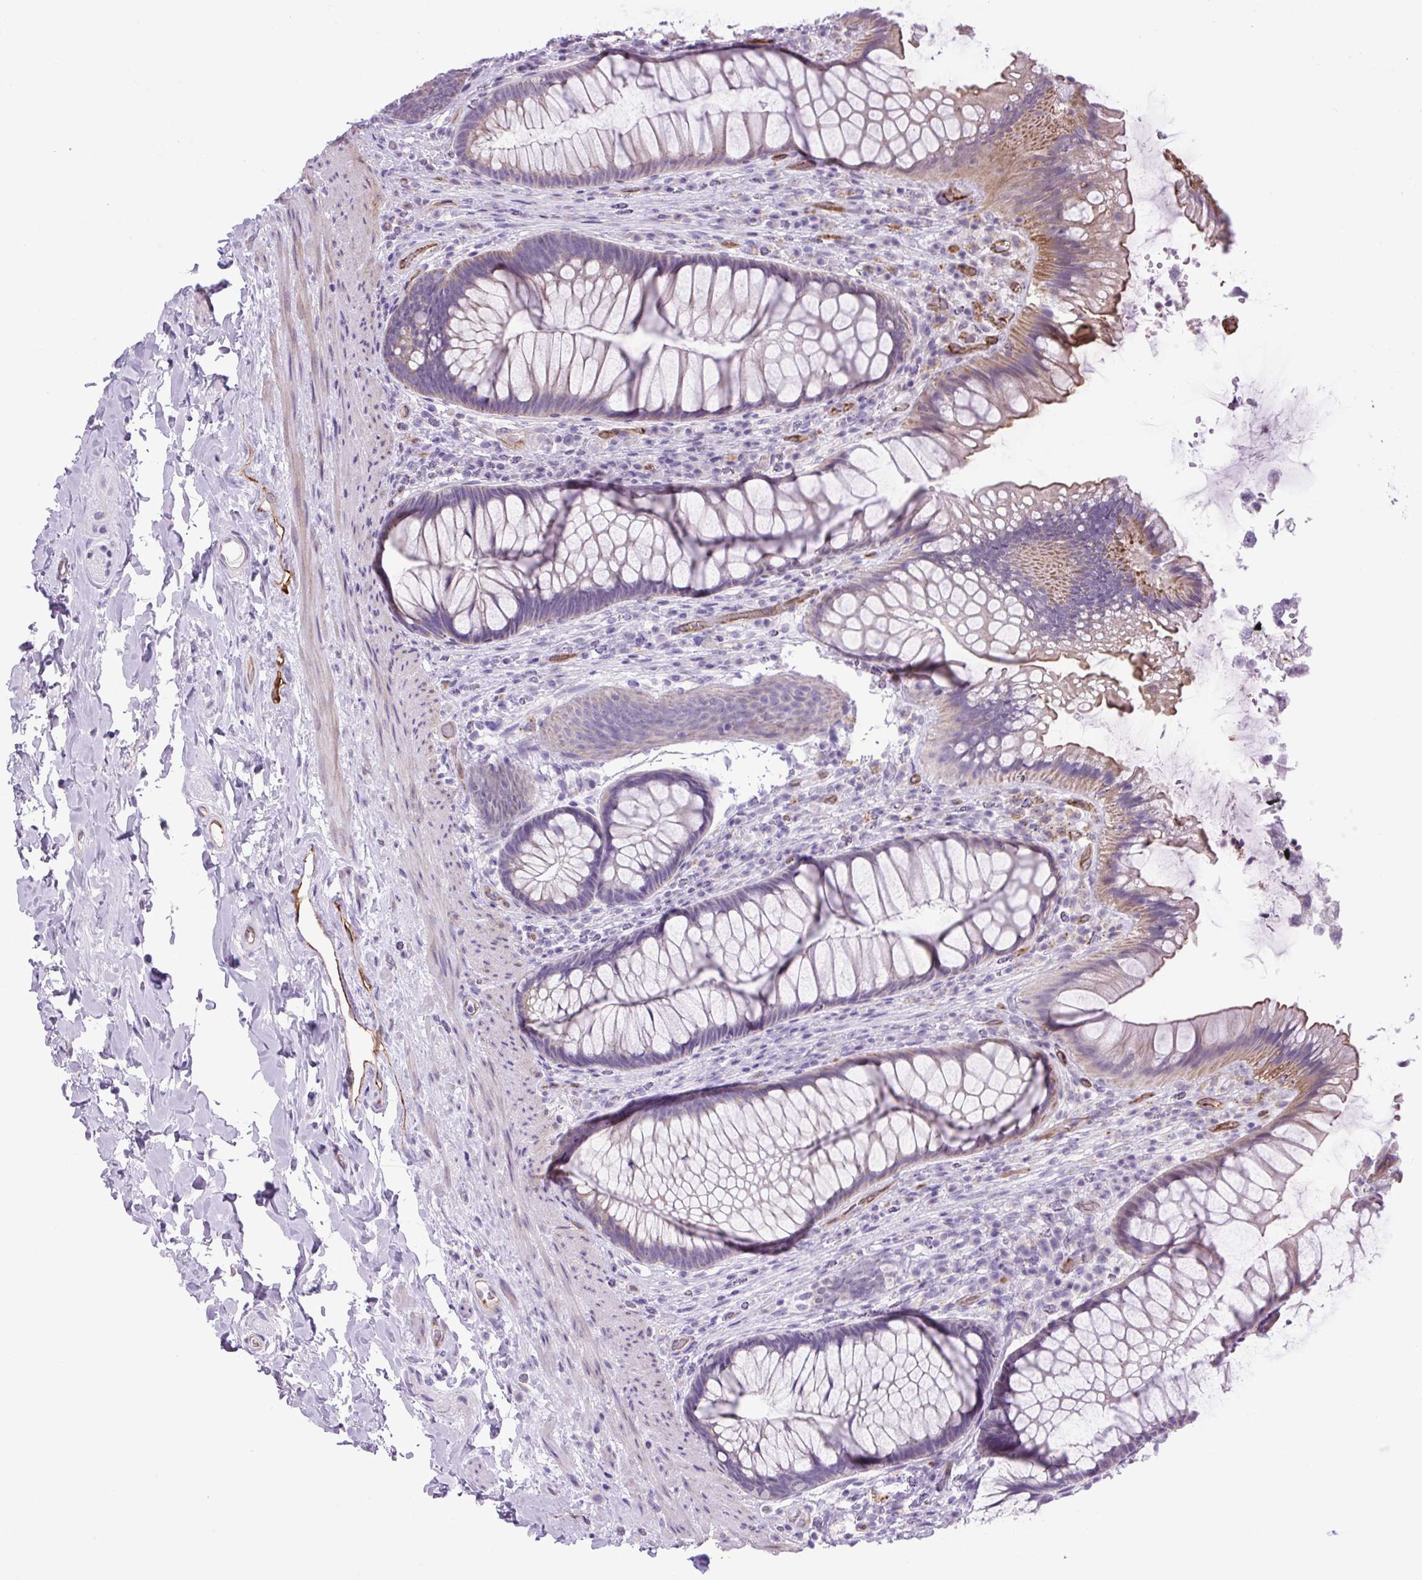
{"staining": {"intensity": "moderate", "quantity": "<25%", "location": "cytoplasmic/membranous"}, "tissue": "rectum", "cell_type": "Glandular cells", "image_type": "normal", "snomed": [{"axis": "morphology", "description": "Normal tissue, NOS"}, {"axis": "topography", "description": "Rectum"}], "caption": "Unremarkable rectum was stained to show a protein in brown. There is low levels of moderate cytoplasmic/membranous expression in approximately <25% of glandular cells.", "gene": "RNASE10", "patient": {"sex": "male", "age": 53}}